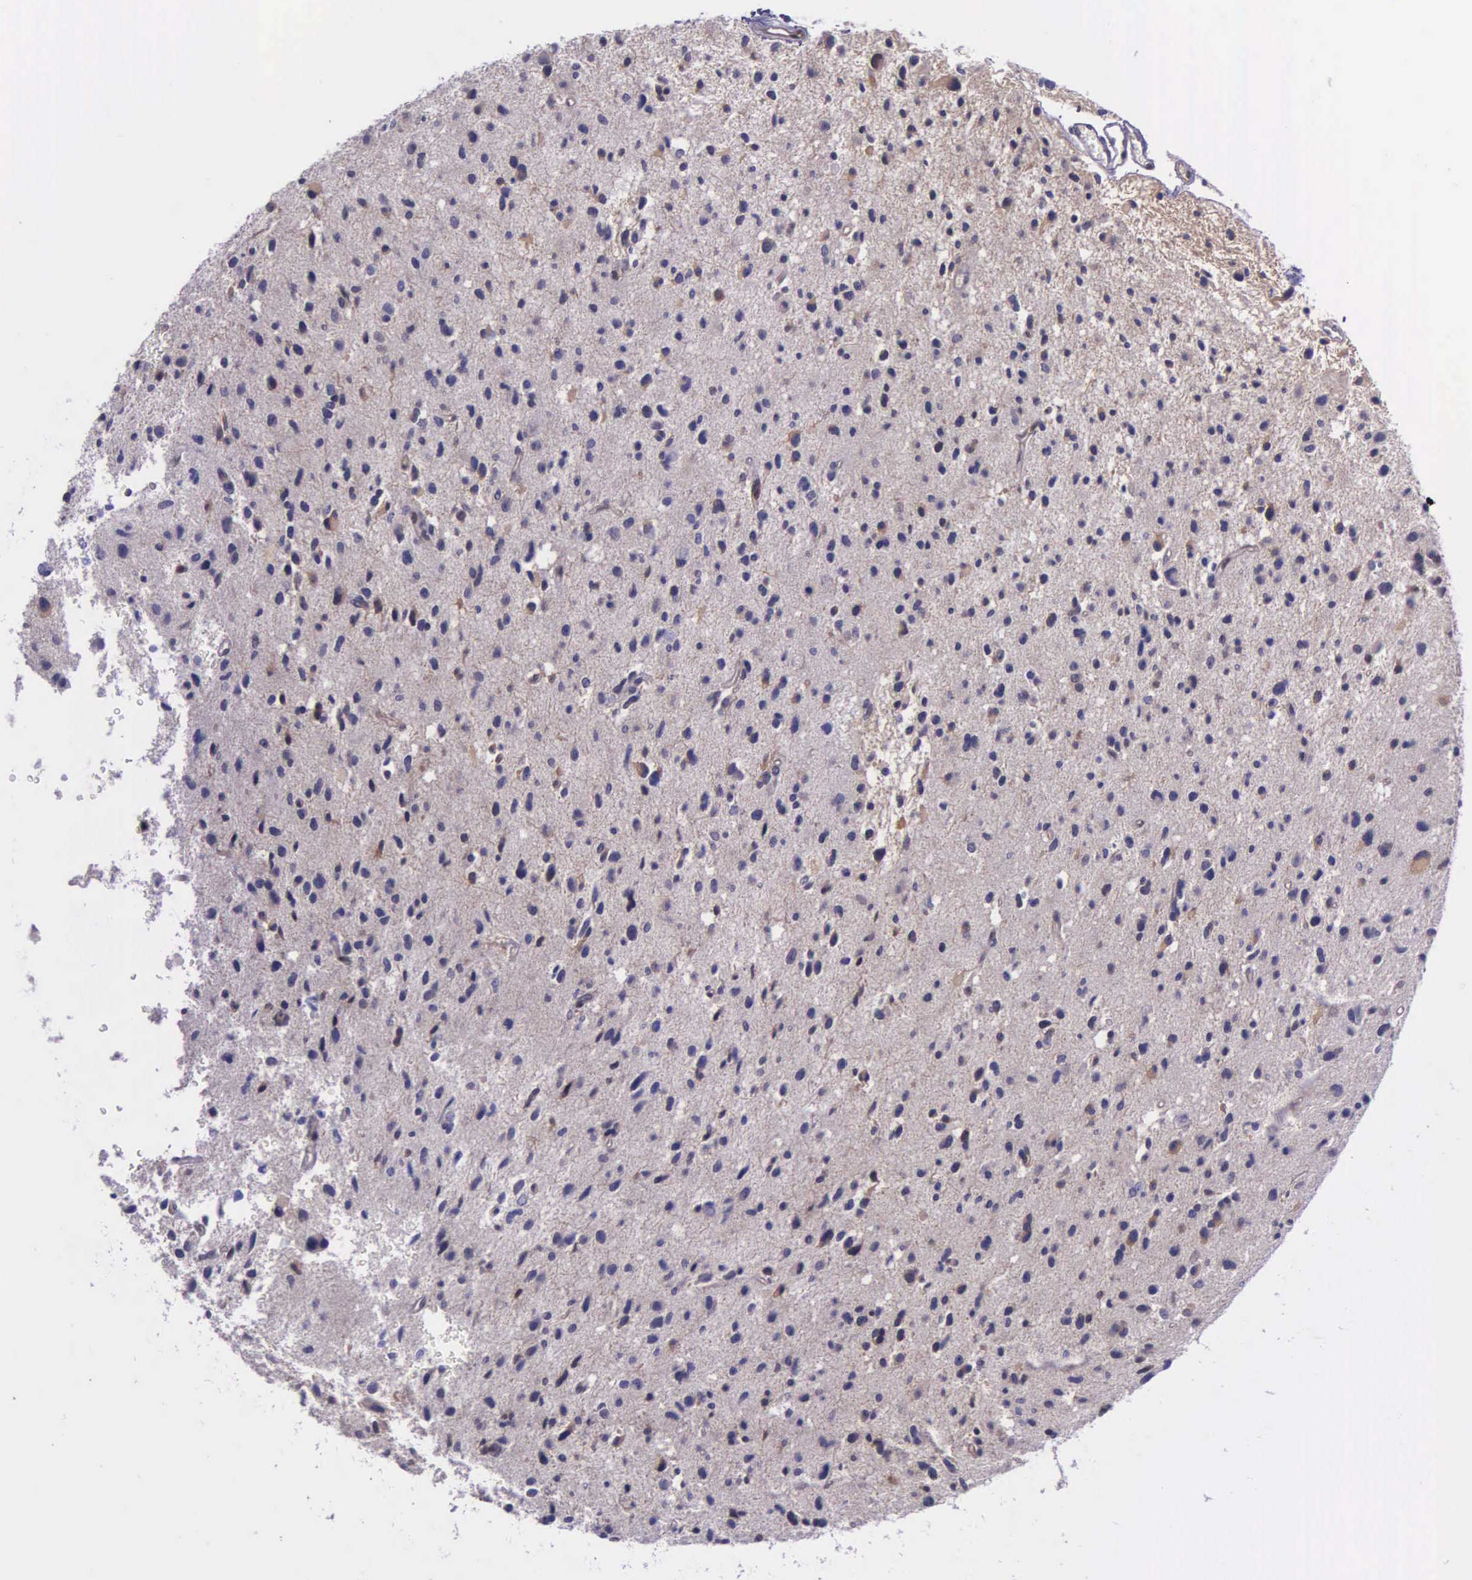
{"staining": {"intensity": "negative", "quantity": "none", "location": "none"}, "tissue": "glioma", "cell_type": "Tumor cells", "image_type": "cancer", "snomed": [{"axis": "morphology", "description": "Glioma, malignant, Low grade"}, {"axis": "topography", "description": "Brain"}], "caption": "Malignant glioma (low-grade) stained for a protein using IHC displays no positivity tumor cells.", "gene": "GMPR2", "patient": {"sex": "female", "age": 46}}